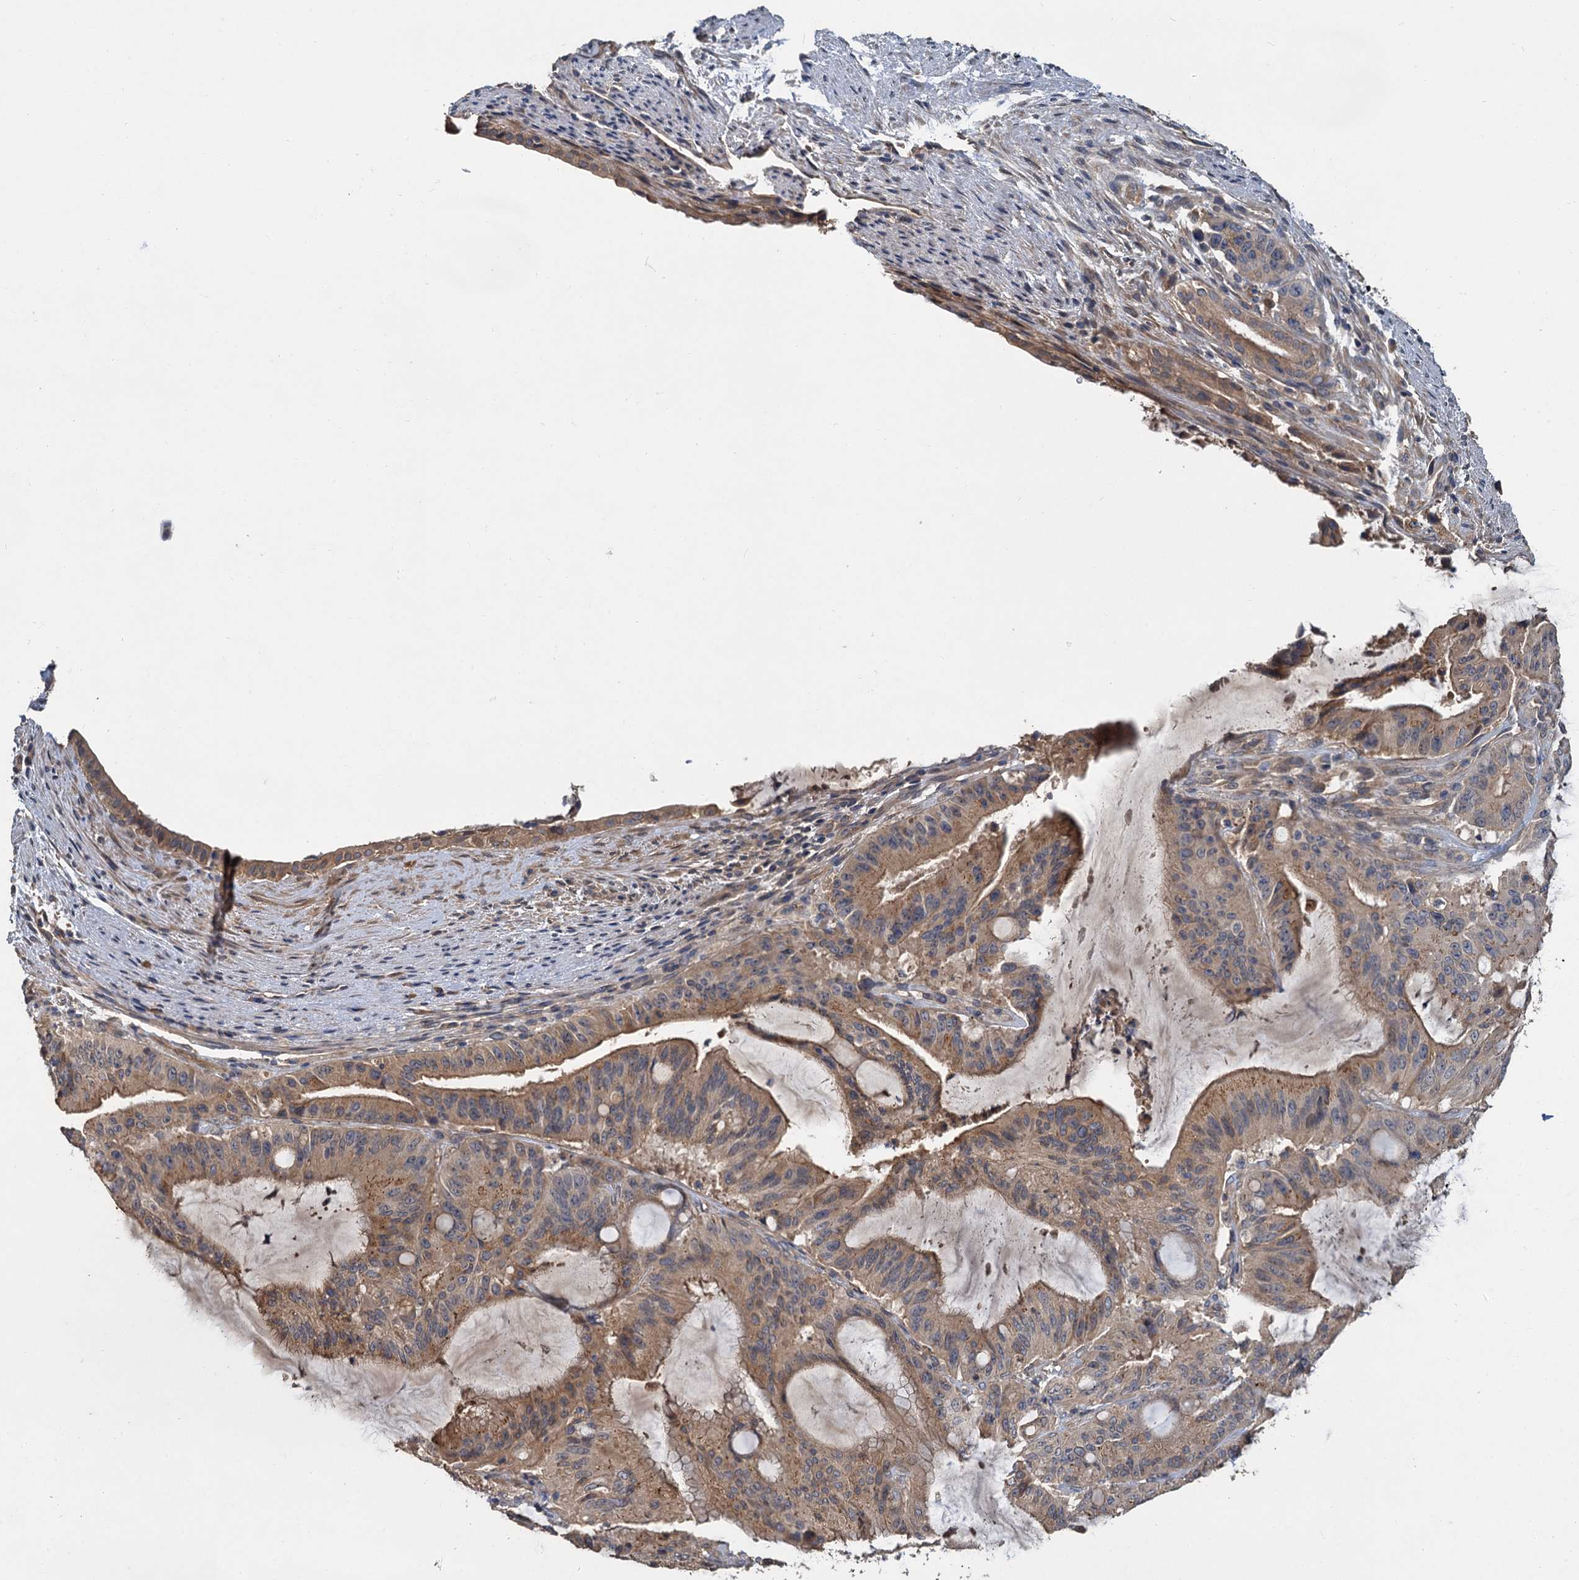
{"staining": {"intensity": "moderate", "quantity": ">75%", "location": "cytoplasmic/membranous"}, "tissue": "liver cancer", "cell_type": "Tumor cells", "image_type": "cancer", "snomed": [{"axis": "morphology", "description": "Normal tissue, NOS"}, {"axis": "morphology", "description": "Cholangiocarcinoma"}, {"axis": "topography", "description": "Liver"}, {"axis": "topography", "description": "Peripheral nerve tissue"}], "caption": "Immunohistochemical staining of human liver cancer reveals medium levels of moderate cytoplasmic/membranous expression in about >75% of tumor cells.", "gene": "ZNF324", "patient": {"sex": "female", "age": 73}}